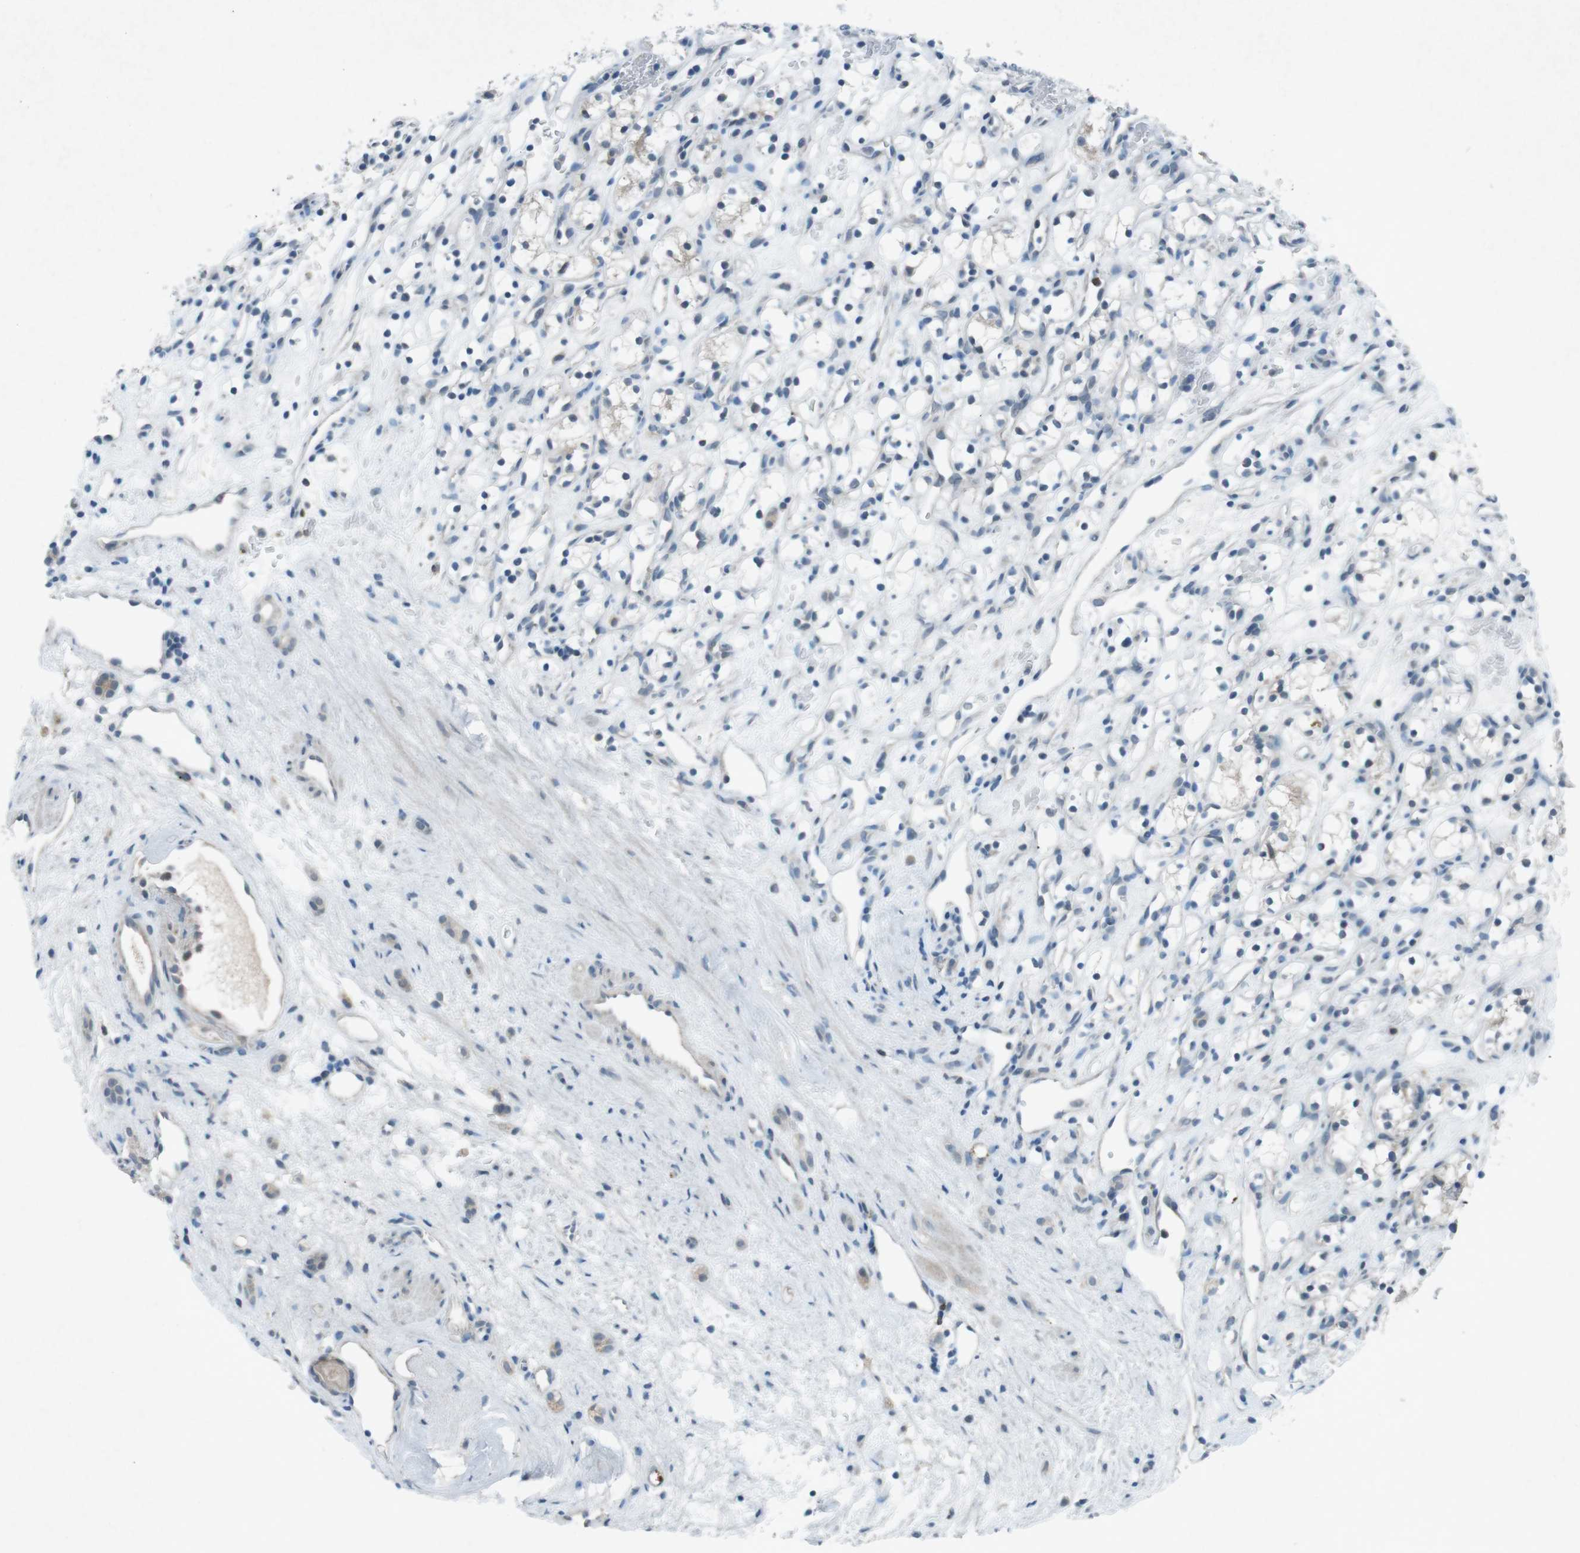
{"staining": {"intensity": "negative", "quantity": "none", "location": "none"}, "tissue": "renal cancer", "cell_type": "Tumor cells", "image_type": "cancer", "snomed": [{"axis": "morphology", "description": "Adenocarcinoma, NOS"}, {"axis": "topography", "description": "Kidney"}], "caption": "Immunohistochemical staining of human renal cancer demonstrates no significant positivity in tumor cells.", "gene": "FCRLA", "patient": {"sex": "female", "age": 60}}